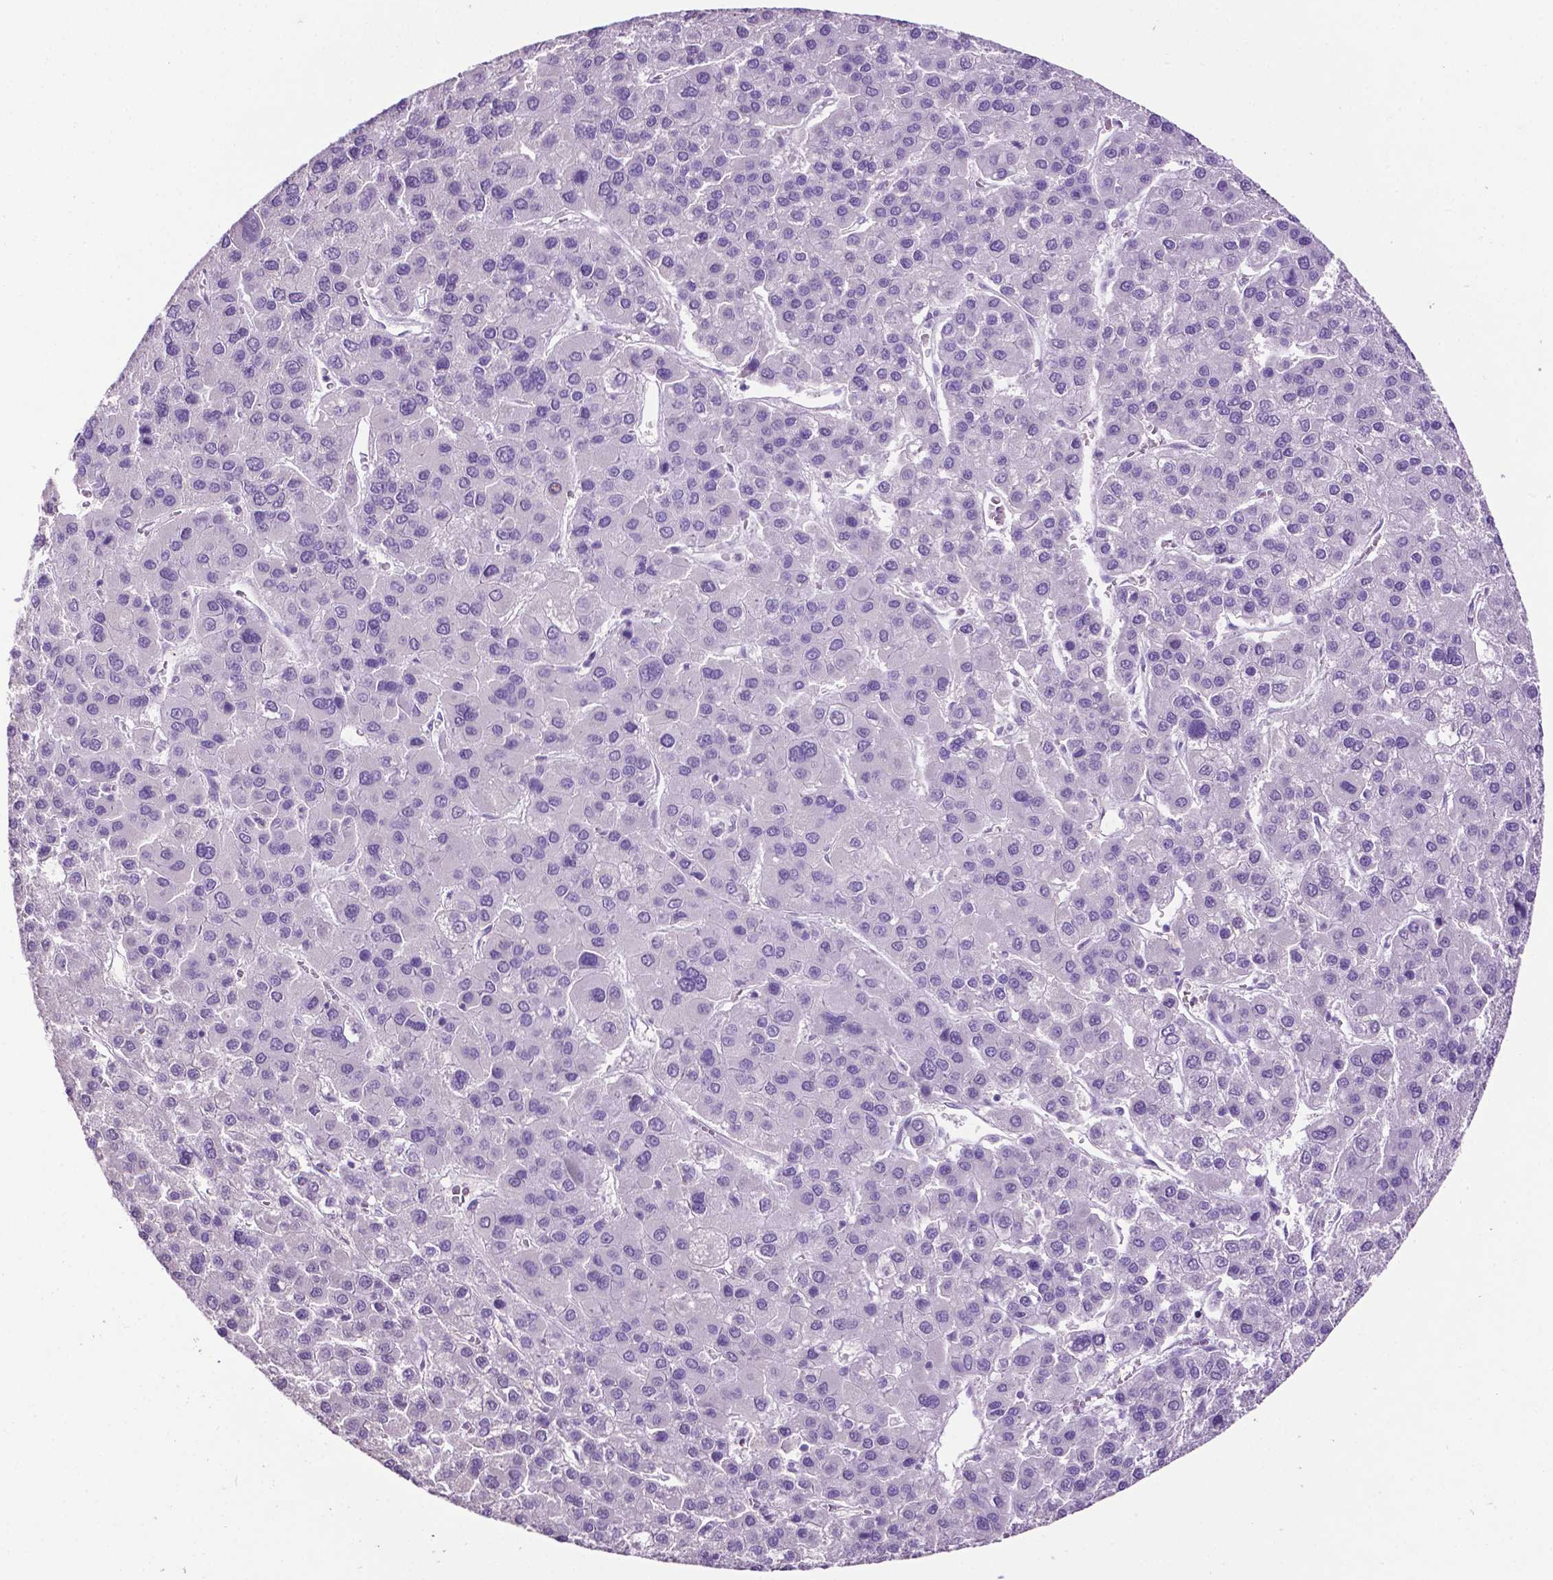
{"staining": {"intensity": "negative", "quantity": "none", "location": "none"}, "tissue": "liver cancer", "cell_type": "Tumor cells", "image_type": "cancer", "snomed": [{"axis": "morphology", "description": "Carcinoma, Hepatocellular, NOS"}, {"axis": "topography", "description": "Liver"}], "caption": "This is an immunohistochemistry (IHC) image of liver cancer (hepatocellular carcinoma). There is no expression in tumor cells.", "gene": "TACSTD2", "patient": {"sex": "female", "age": 41}}